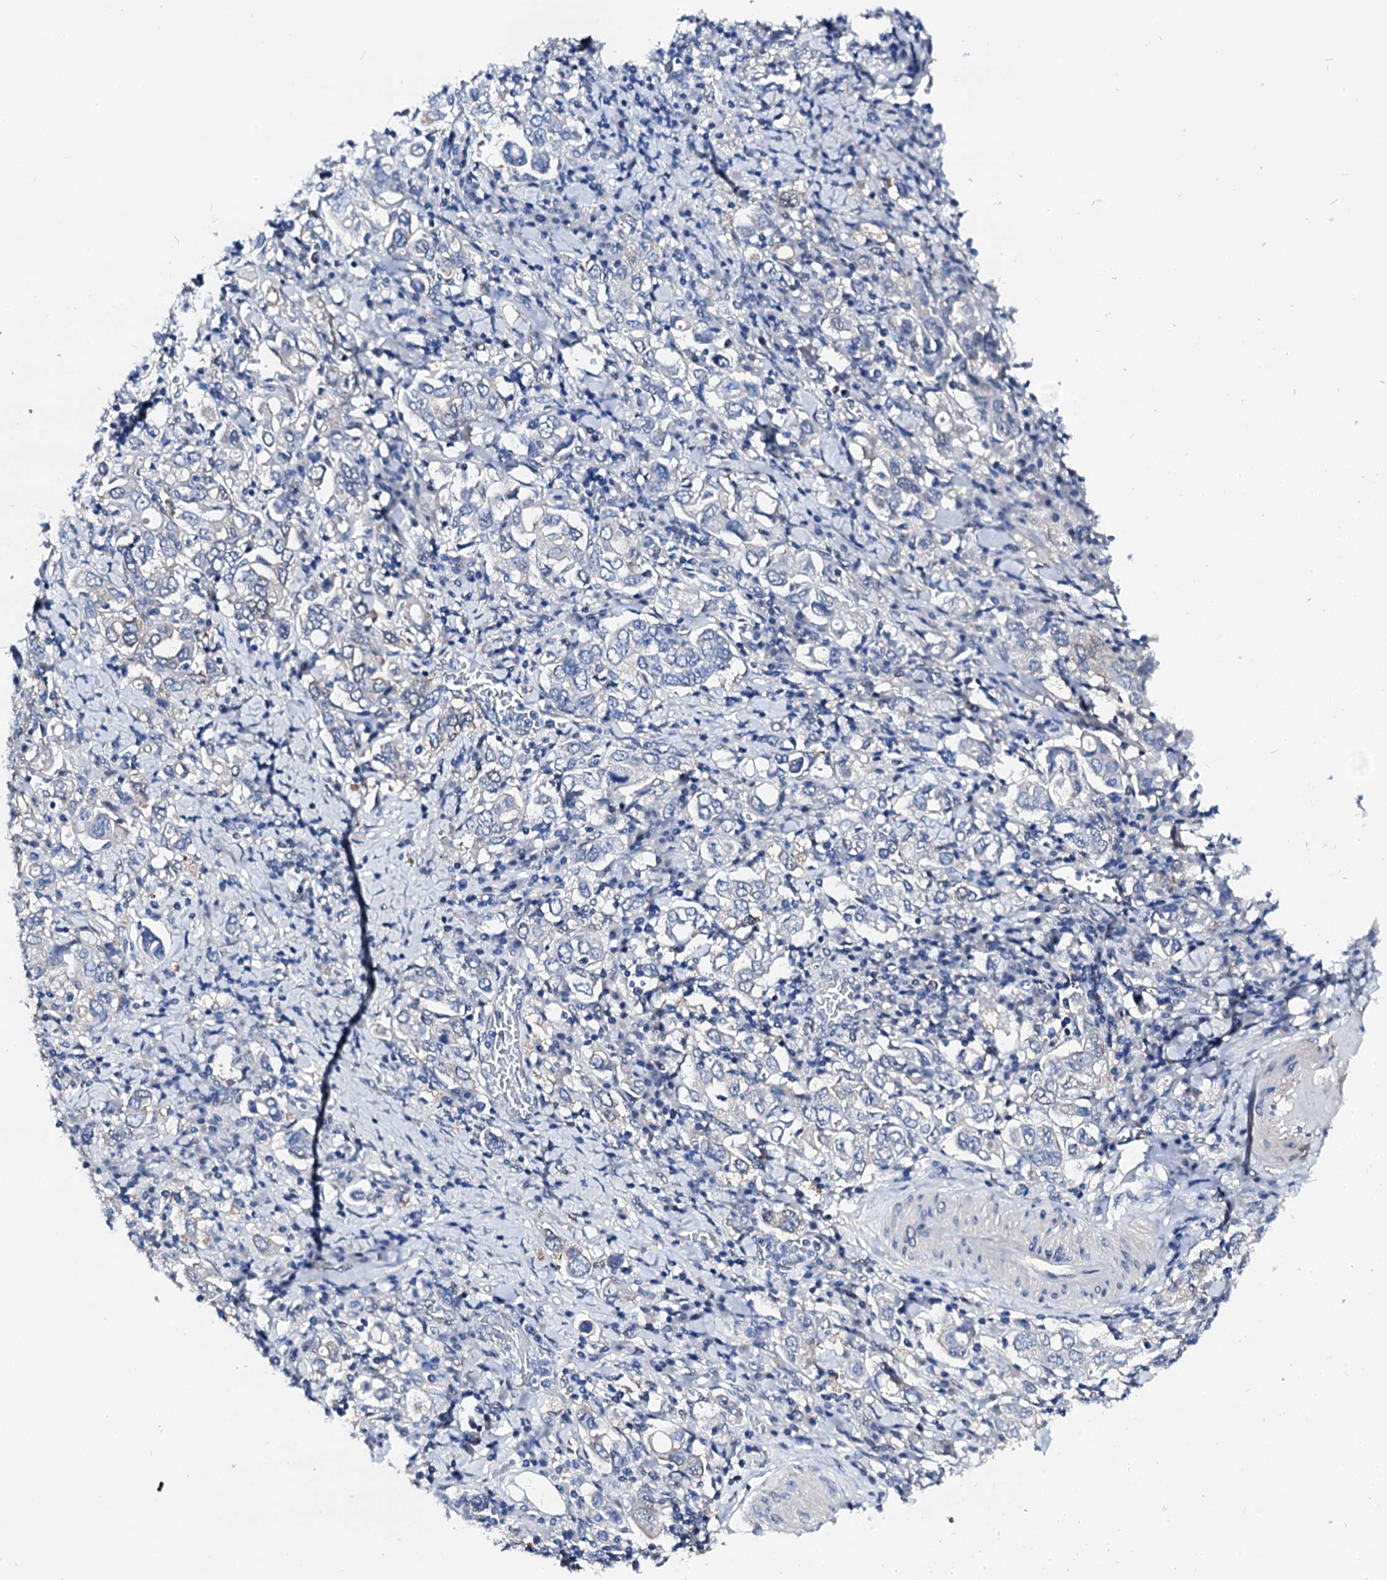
{"staining": {"intensity": "negative", "quantity": "none", "location": "none"}, "tissue": "stomach cancer", "cell_type": "Tumor cells", "image_type": "cancer", "snomed": [{"axis": "morphology", "description": "Adenocarcinoma, NOS"}, {"axis": "topography", "description": "Stomach, upper"}], "caption": "Protein analysis of stomach cancer (adenocarcinoma) reveals no significant staining in tumor cells. (DAB IHC visualized using brightfield microscopy, high magnification).", "gene": "CSN2", "patient": {"sex": "male", "age": 62}}